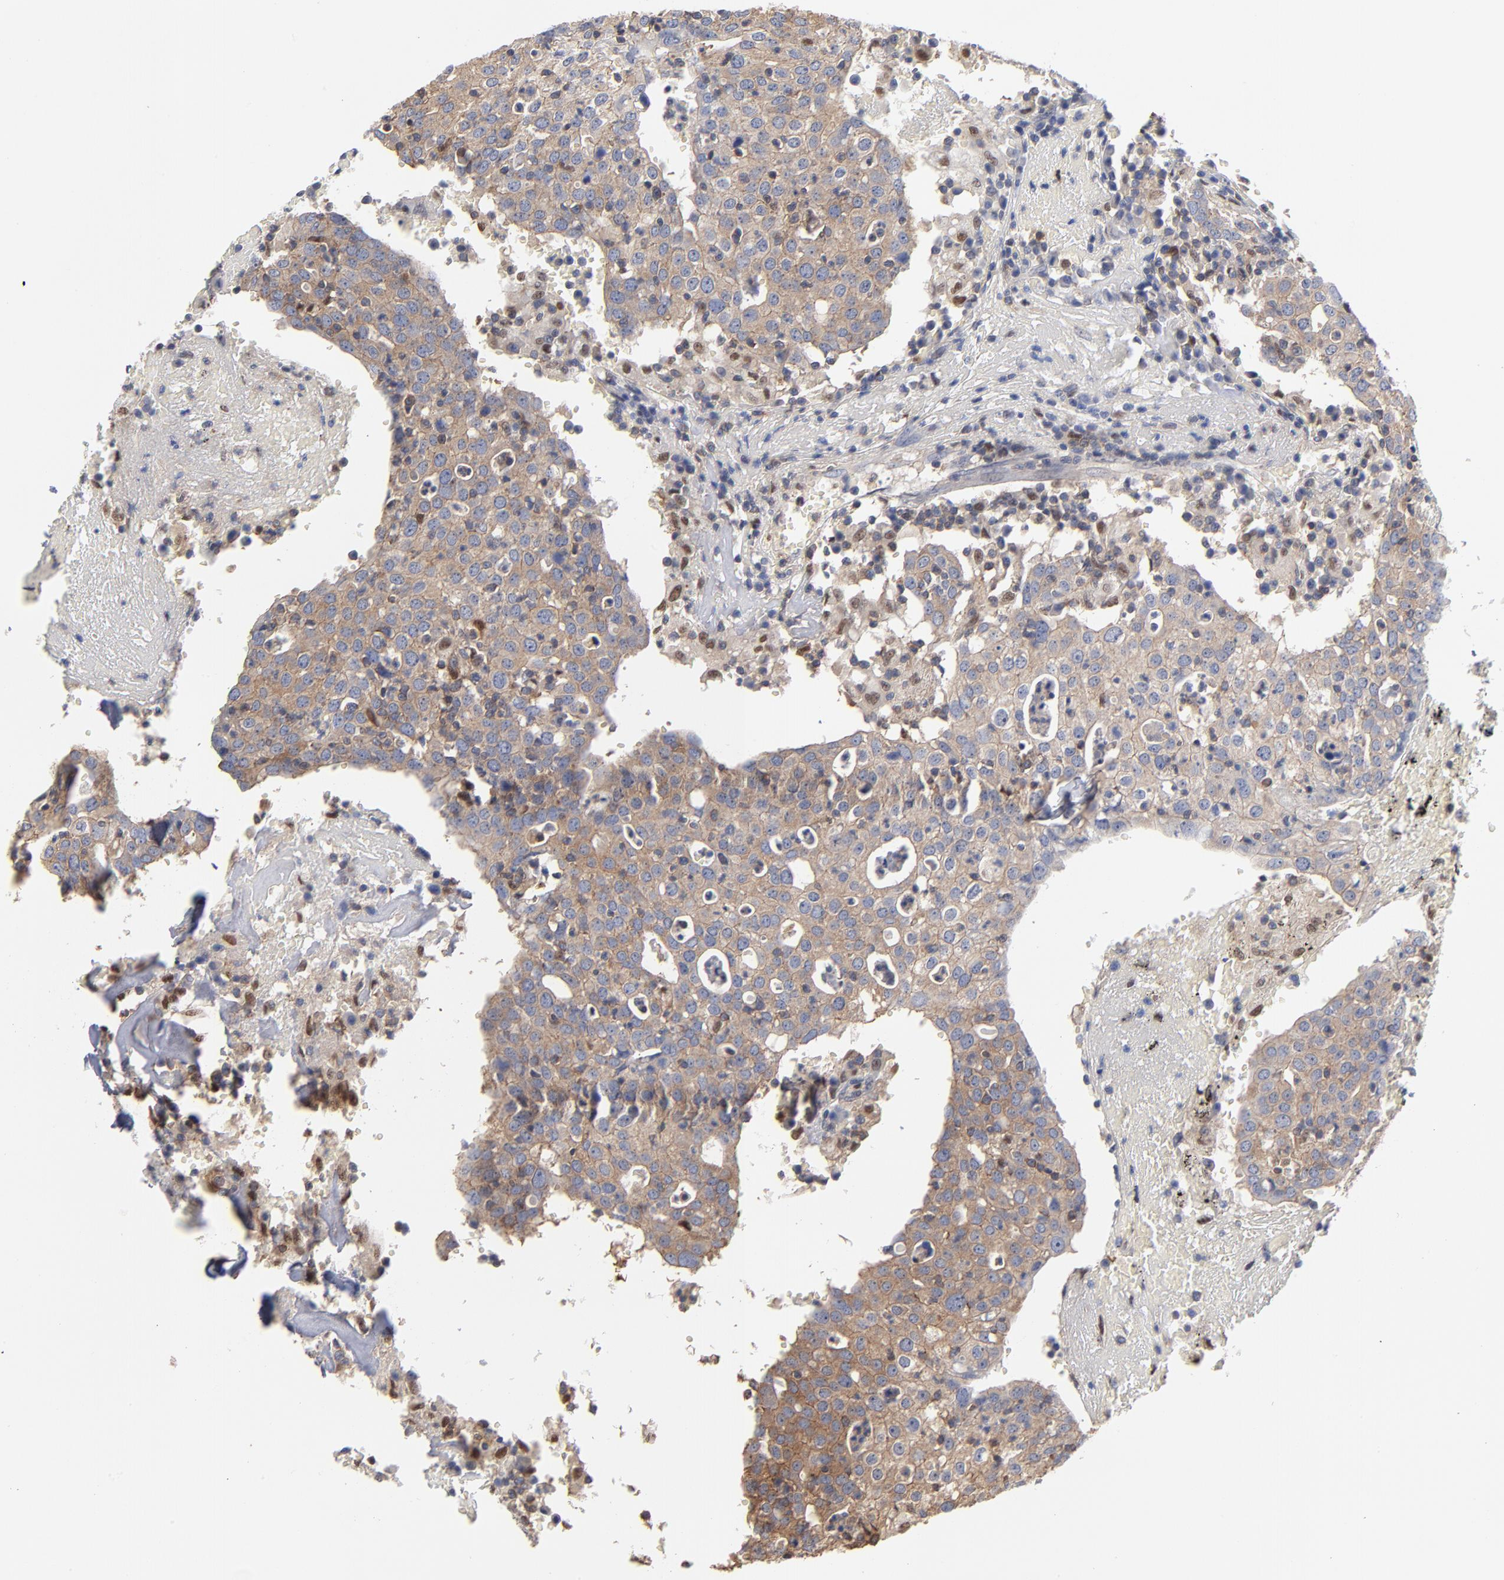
{"staining": {"intensity": "moderate", "quantity": ">75%", "location": "cytoplasmic/membranous"}, "tissue": "head and neck cancer", "cell_type": "Tumor cells", "image_type": "cancer", "snomed": [{"axis": "morphology", "description": "Adenocarcinoma, NOS"}, {"axis": "topography", "description": "Salivary gland"}, {"axis": "topography", "description": "Head-Neck"}], "caption": "Approximately >75% of tumor cells in human head and neck adenocarcinoma demonstrate moderate cytoplasmic/membranous protein expression as visualized by brown immunohistochemical staining.", "gene": "ARHGEF6", "patient": {"sex": "female", "age": 65}}